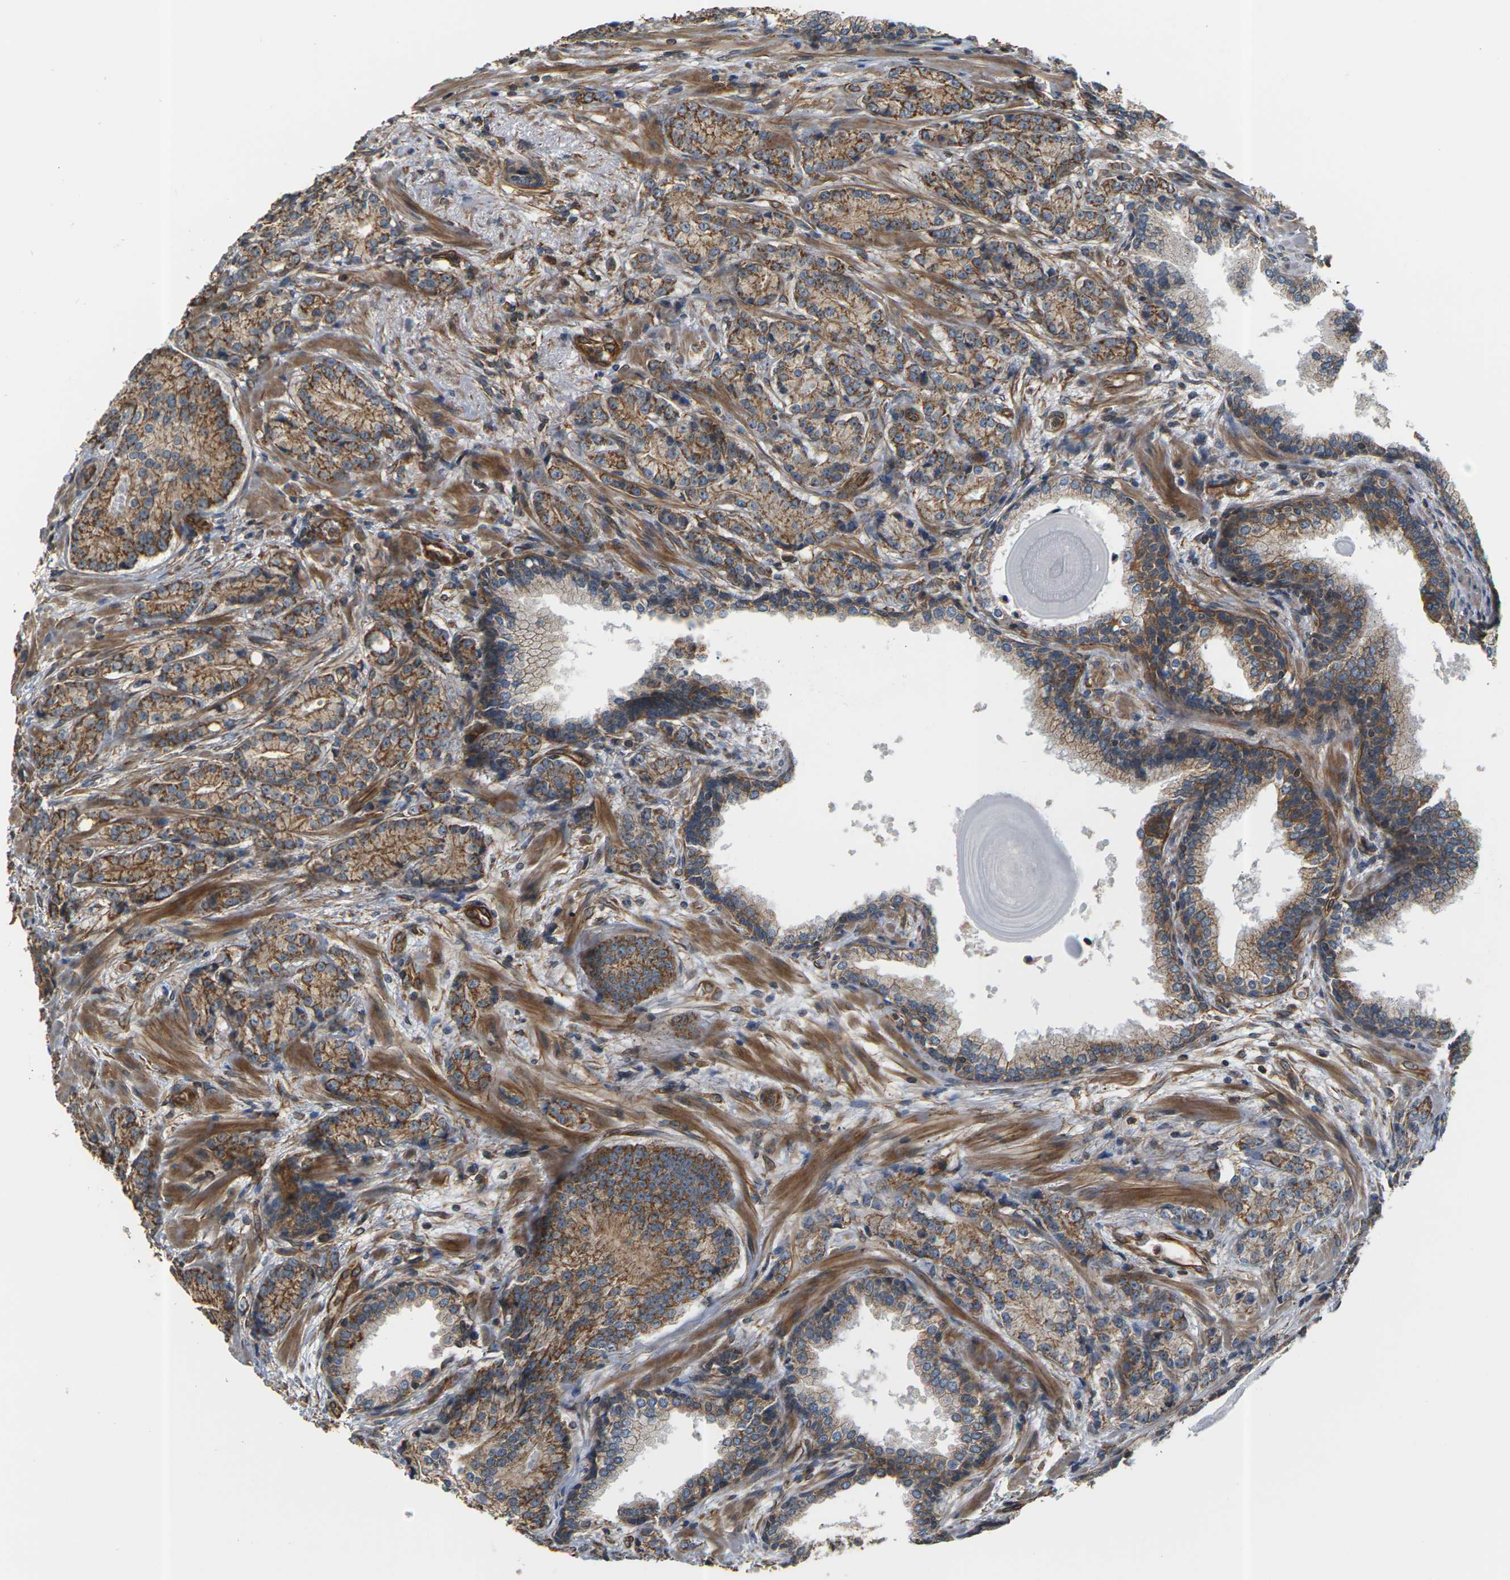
{"staining": {"intensity": "moderate", "quantity": ">75%", "location": "cytoplasmic/membranous"}, "tissue": "prostate cancer", "cell_type": "Tumor cells", "image_type": "cancer", "snomed": [{"axis": "morphology", "description": "Adenocarcinoma, High grade"}, {"axis": "topography", "description": "Prostate"}], "caption": "A brown stain labels moderate cytoplasmic/membranous expression of a protein in high-grade adenocarcinoma (prostate) tumor cells.", "gene": "PCDHB4", "patient": {"sex": "male", "age": 61}}